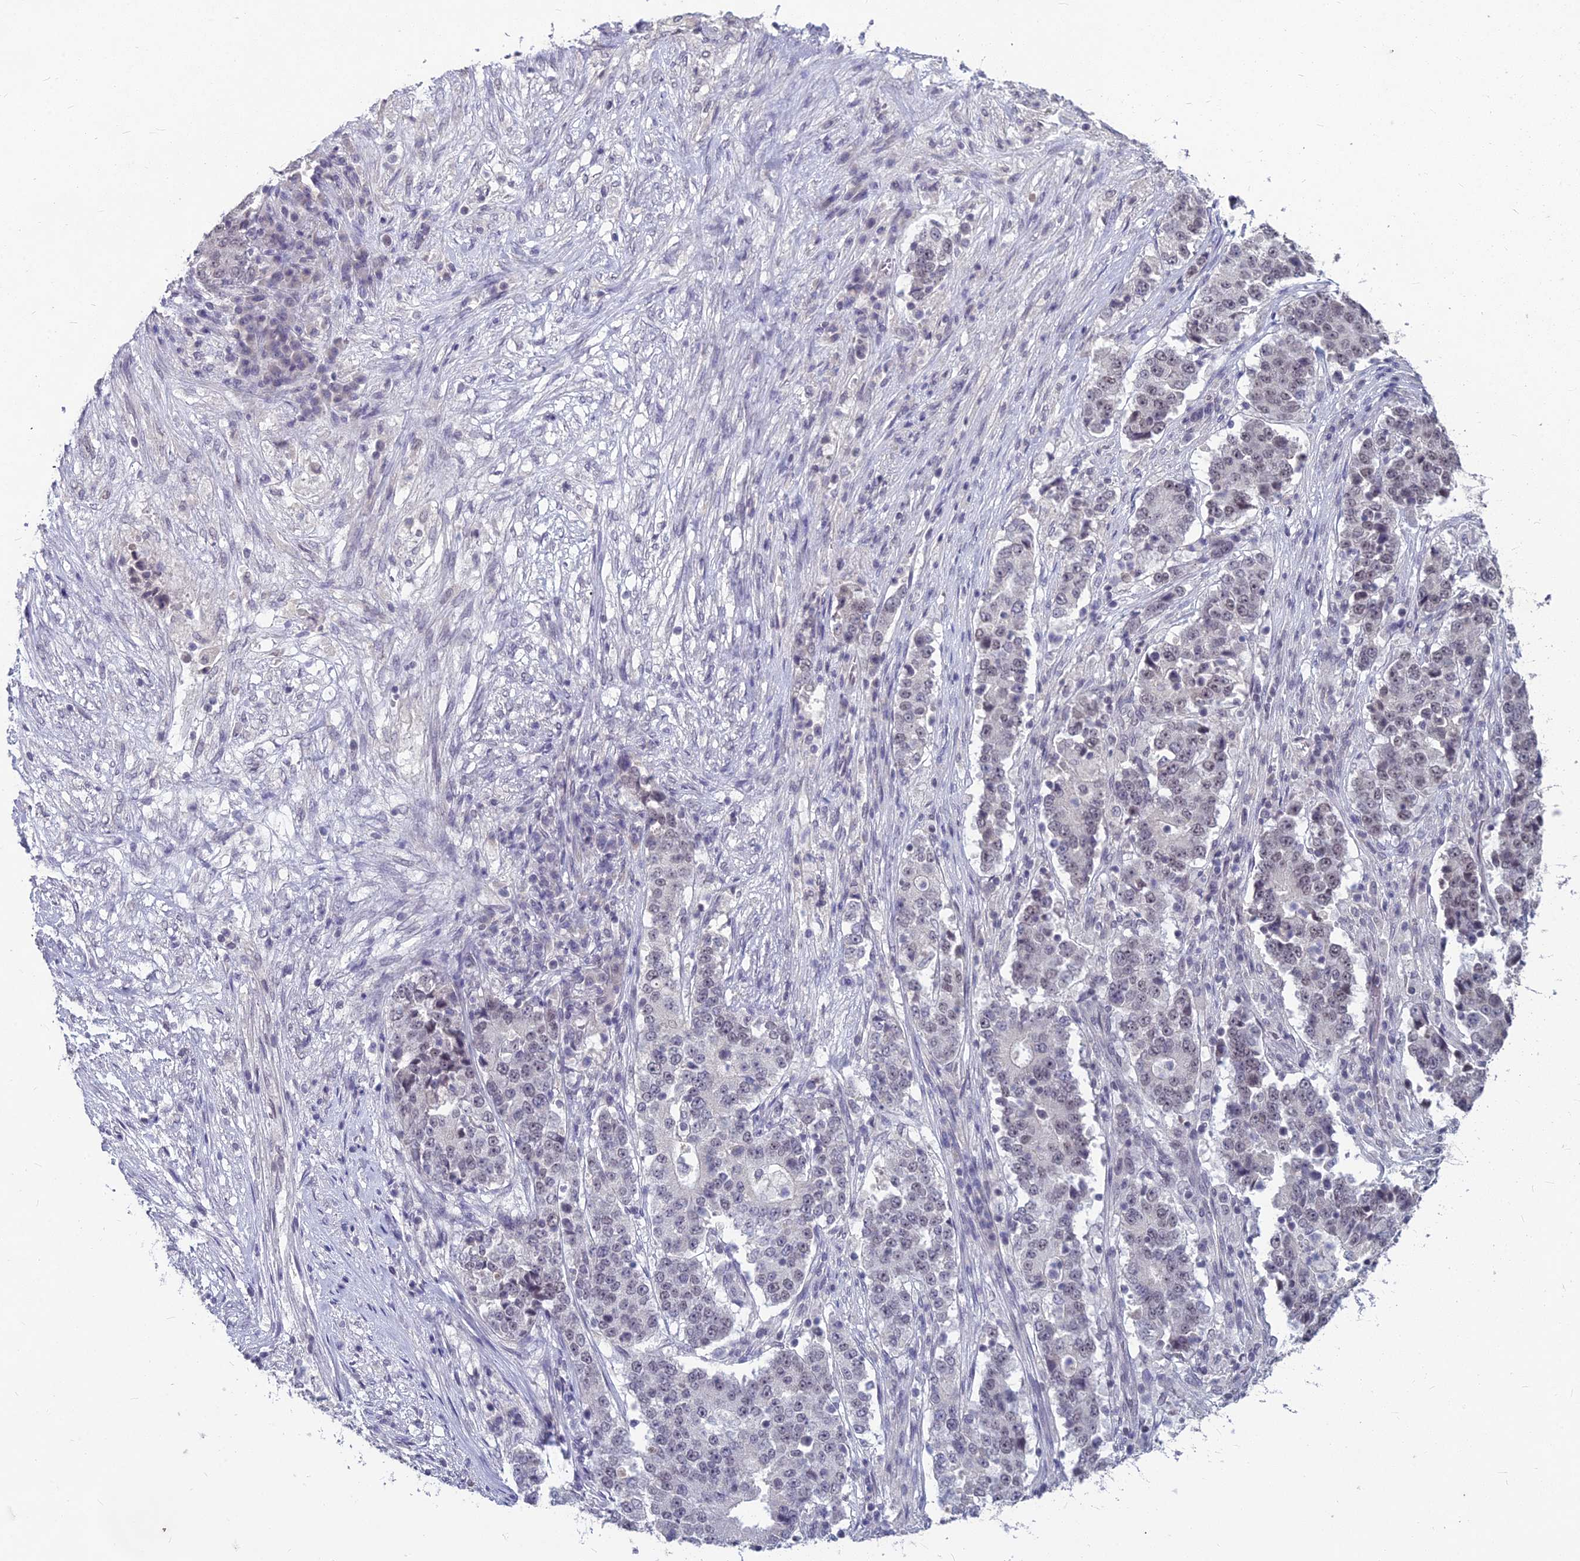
{"staining": {"intensity": "weak", "quantity": "<25%", "location": "nuclear"}, "tissue": "stomach cancer", "cell_type": "Tumor cells", "image_type": "cancer", "snomed": [{"axis": "morphology", "description": "Adenocarcinoma, NOS"}, {"axis": "topography", "description": "Stomach"}], "caption": "Protein analysis of stomach cancer reveals no significant staining in tumor cells.", "gene": "KAT7", "patient": {"sex": "male", "age": 59}}